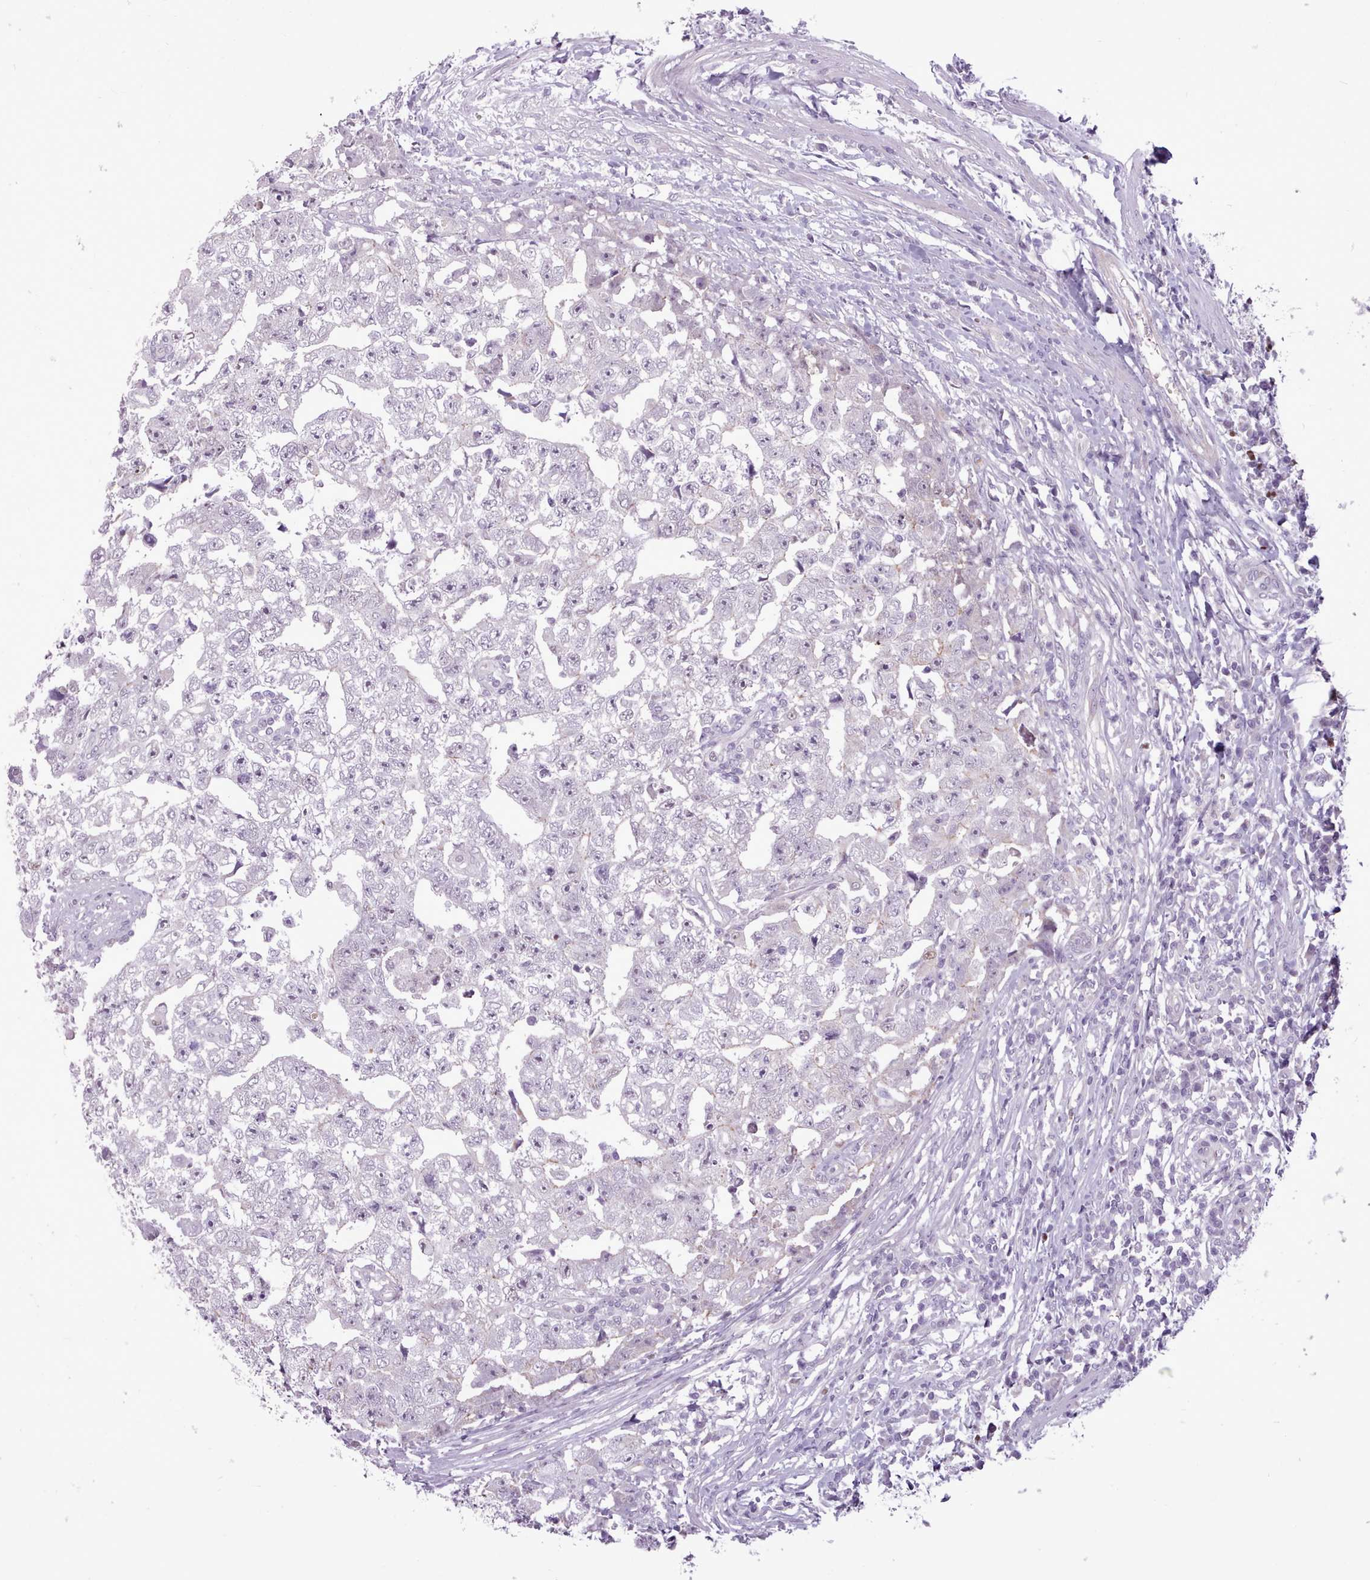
{"staining": {"intensity": "negative", "quantity": "none", "location": "none"}, "tissue": "testis cancer", "cell_type": "Tumor cells", "image_type": "cancer", "snomed": [{"axis": "morphology", "description": "Carcinoma, Embryonal, NOS"}, {"axis": "topography", "description": "Testis"}], "caption": "Tumor cells are negative for protein expression in human embryonal carcinoma (testis).", "gene": "SLURP1", "patient": {"sex": "male", "age": 25}}